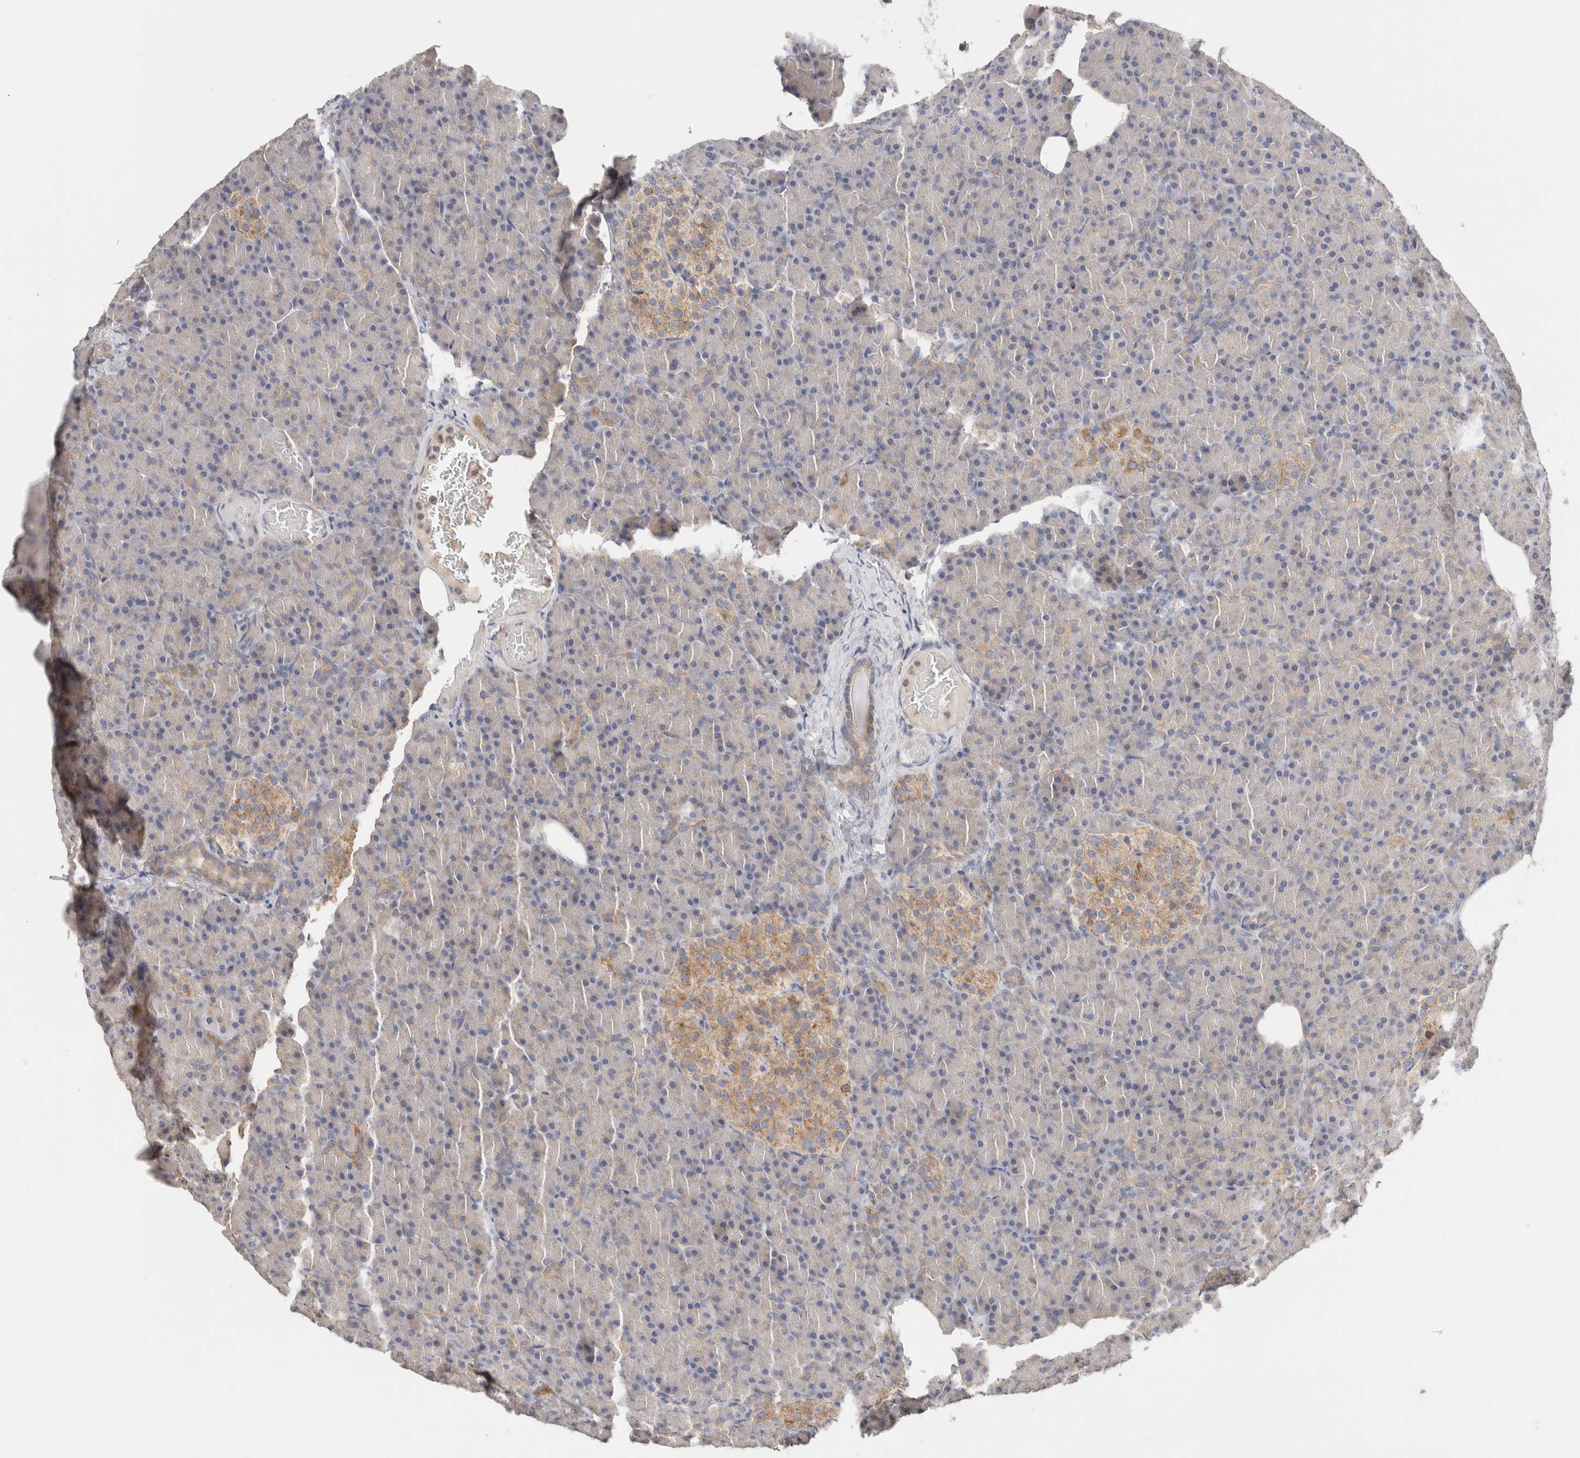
{"staining": {"intensity": "weak", "quantity": "<25%", "location": "cytoplasmic/membranous"}, "tissue": "pancreas", "cell_type": "Exocrine glandular cells", "image_type": "normal", "snomed": [{"axis": "morphology", "description": "Normal tissue, NOS"}, {"axis": "topography", "description": "Pancreas"}], "caption": "Protein analysis of normal pancreas shows no significant staining in exocrine glandular cells.", "gene": "B3GNTL1", "patient": {"sex": "female", "age": 43}}